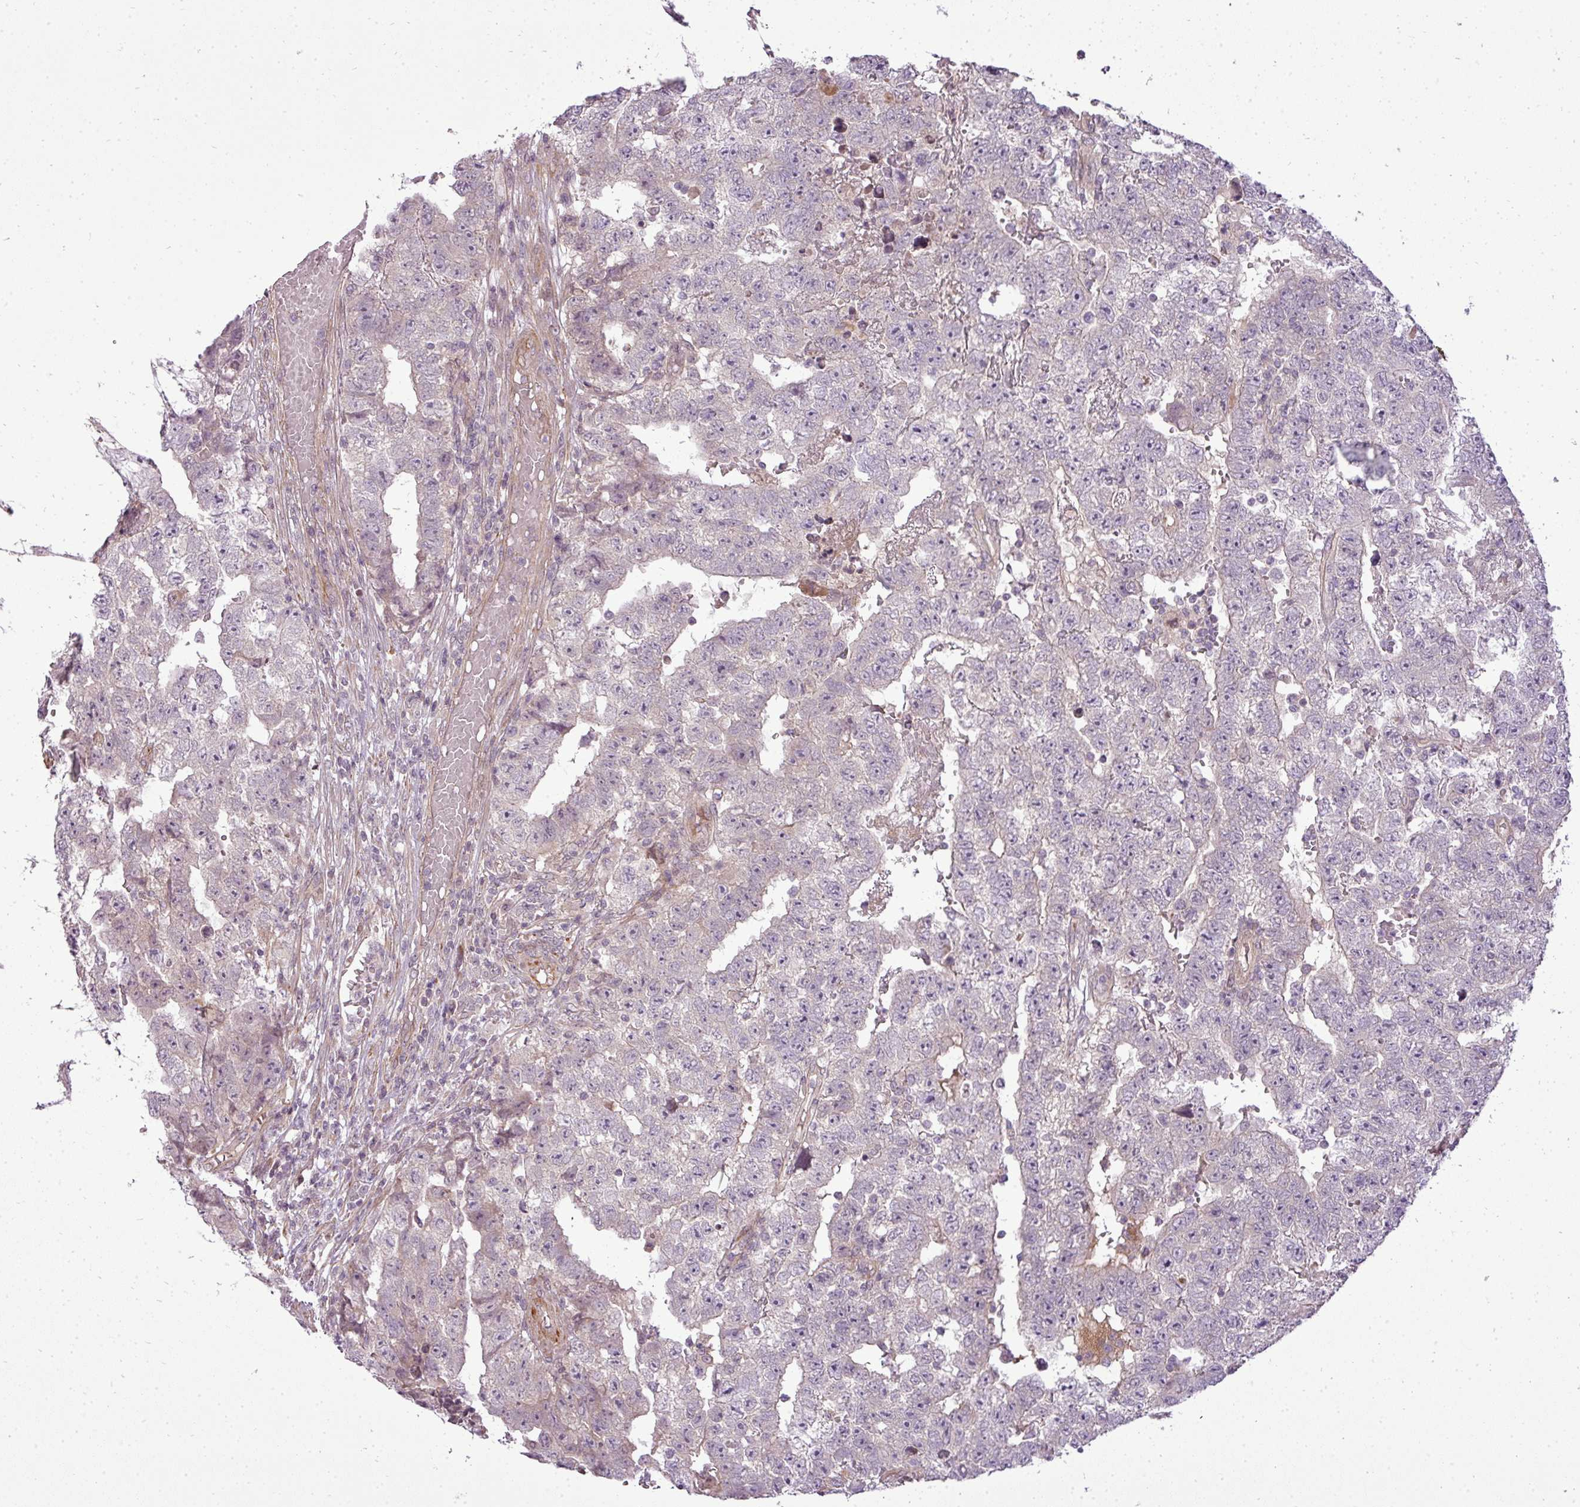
{"staining": {"intensity": "negative", "quantity": "none", "location": "none"}, "tissue": "testis cancer", "cell_type": "Tumor cells", "image_type": "cancer", "snomed": [{"axis": "morphology", "description": "Carcinoma, Embryonal, NOS"}, {"axis": "topography", "description": "Testis"}], "caption": "Tumor cells are negative for protein expression in human testis embryonal carcinoma.", "gene": "PDRG1", "patient": {"sex": "male", "age": 25}}